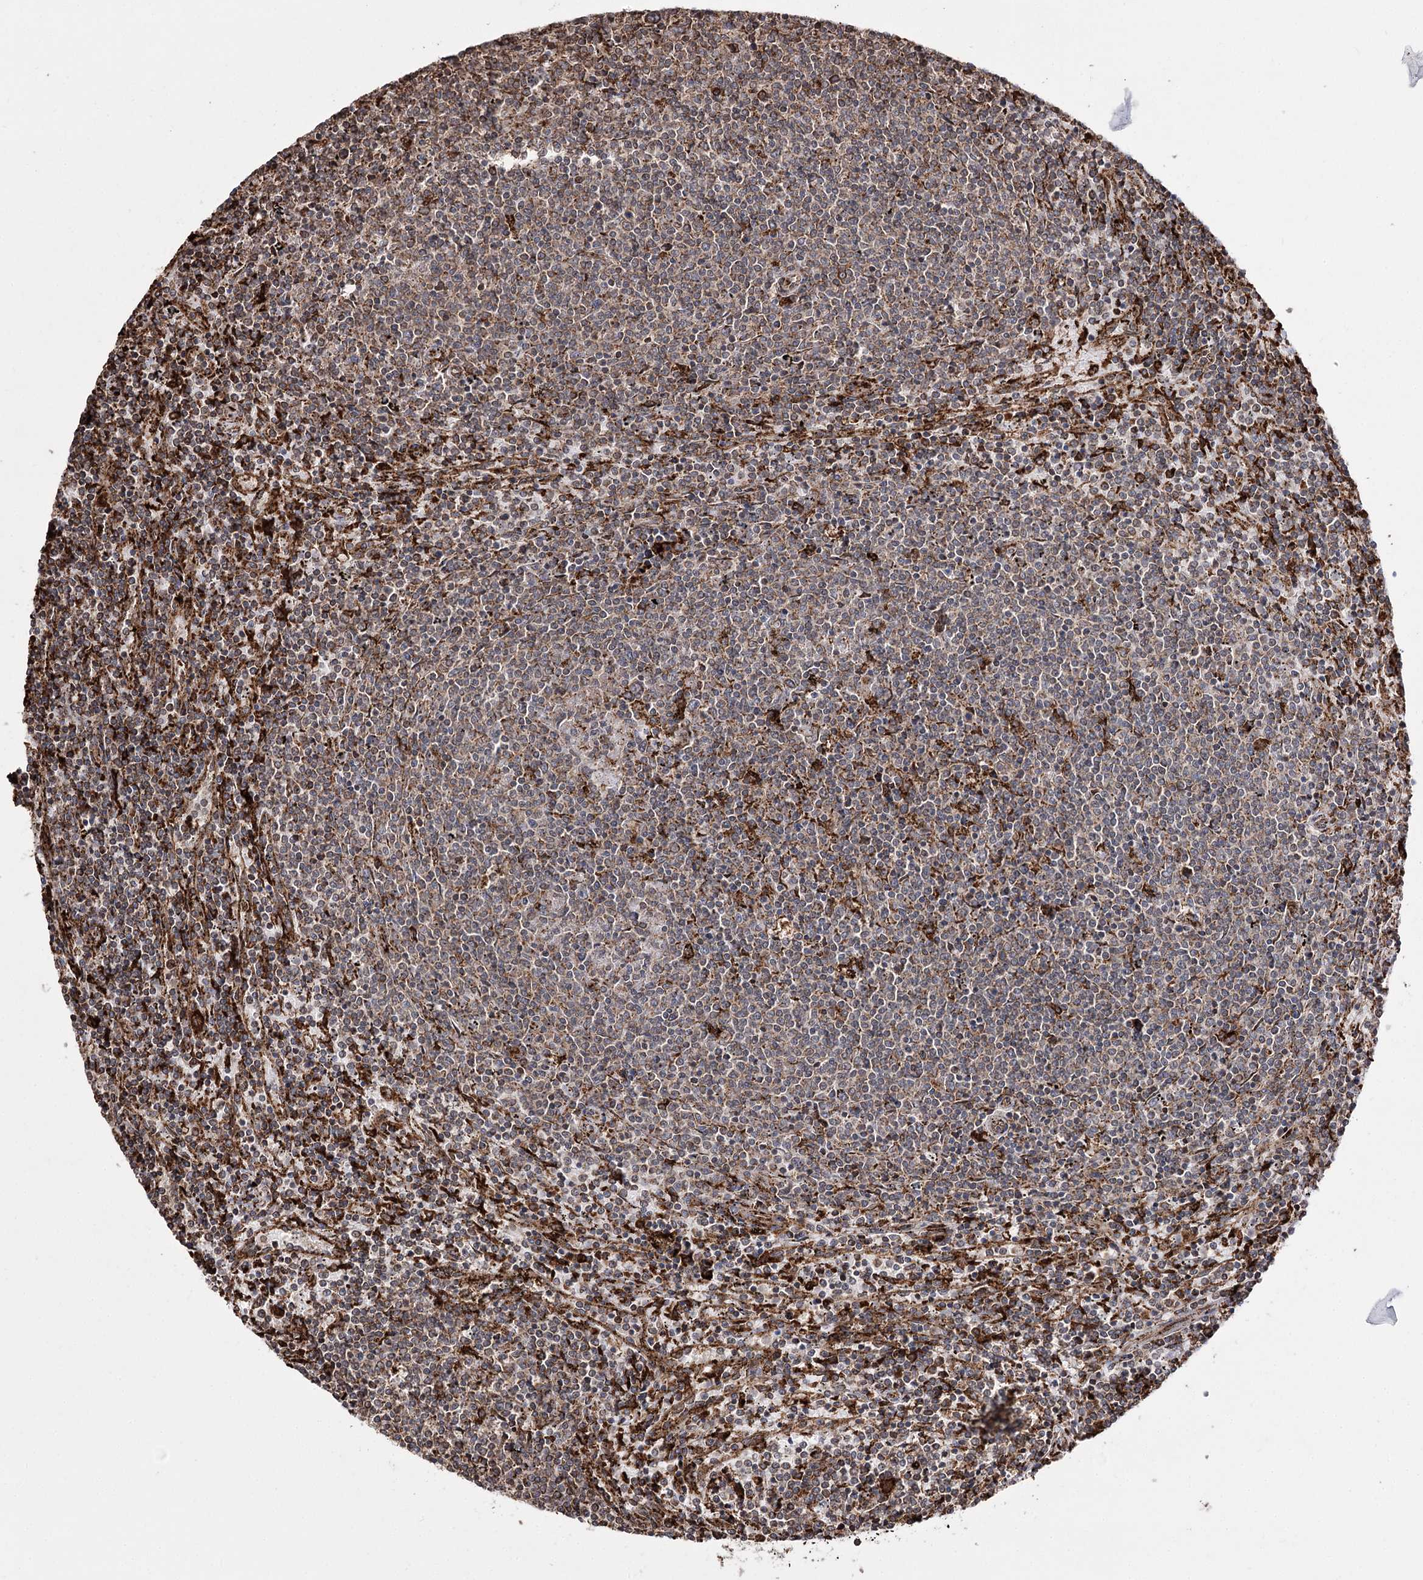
{"staining": {"intensity": "weak", "quantity": ">75%", "location": "cytoplasmic/membranous"}, "tissue": "lymphoma", "cell_type": "Tumor cells", "image_type": "cancer", "snomed": [{"axis": "morphology", "description": "Malignant lymphoma, non-Hodgkin's type, Low grade"}, {"axis": "topography", "description": "Spleen"}], "caption": "Tumor cells reveal low levels of weak cytoplasmic/membranous positivity in about >75% of cells in lymphoma.", "gene": "FANCL", "patient": {"sex": "female", "age": 50}}